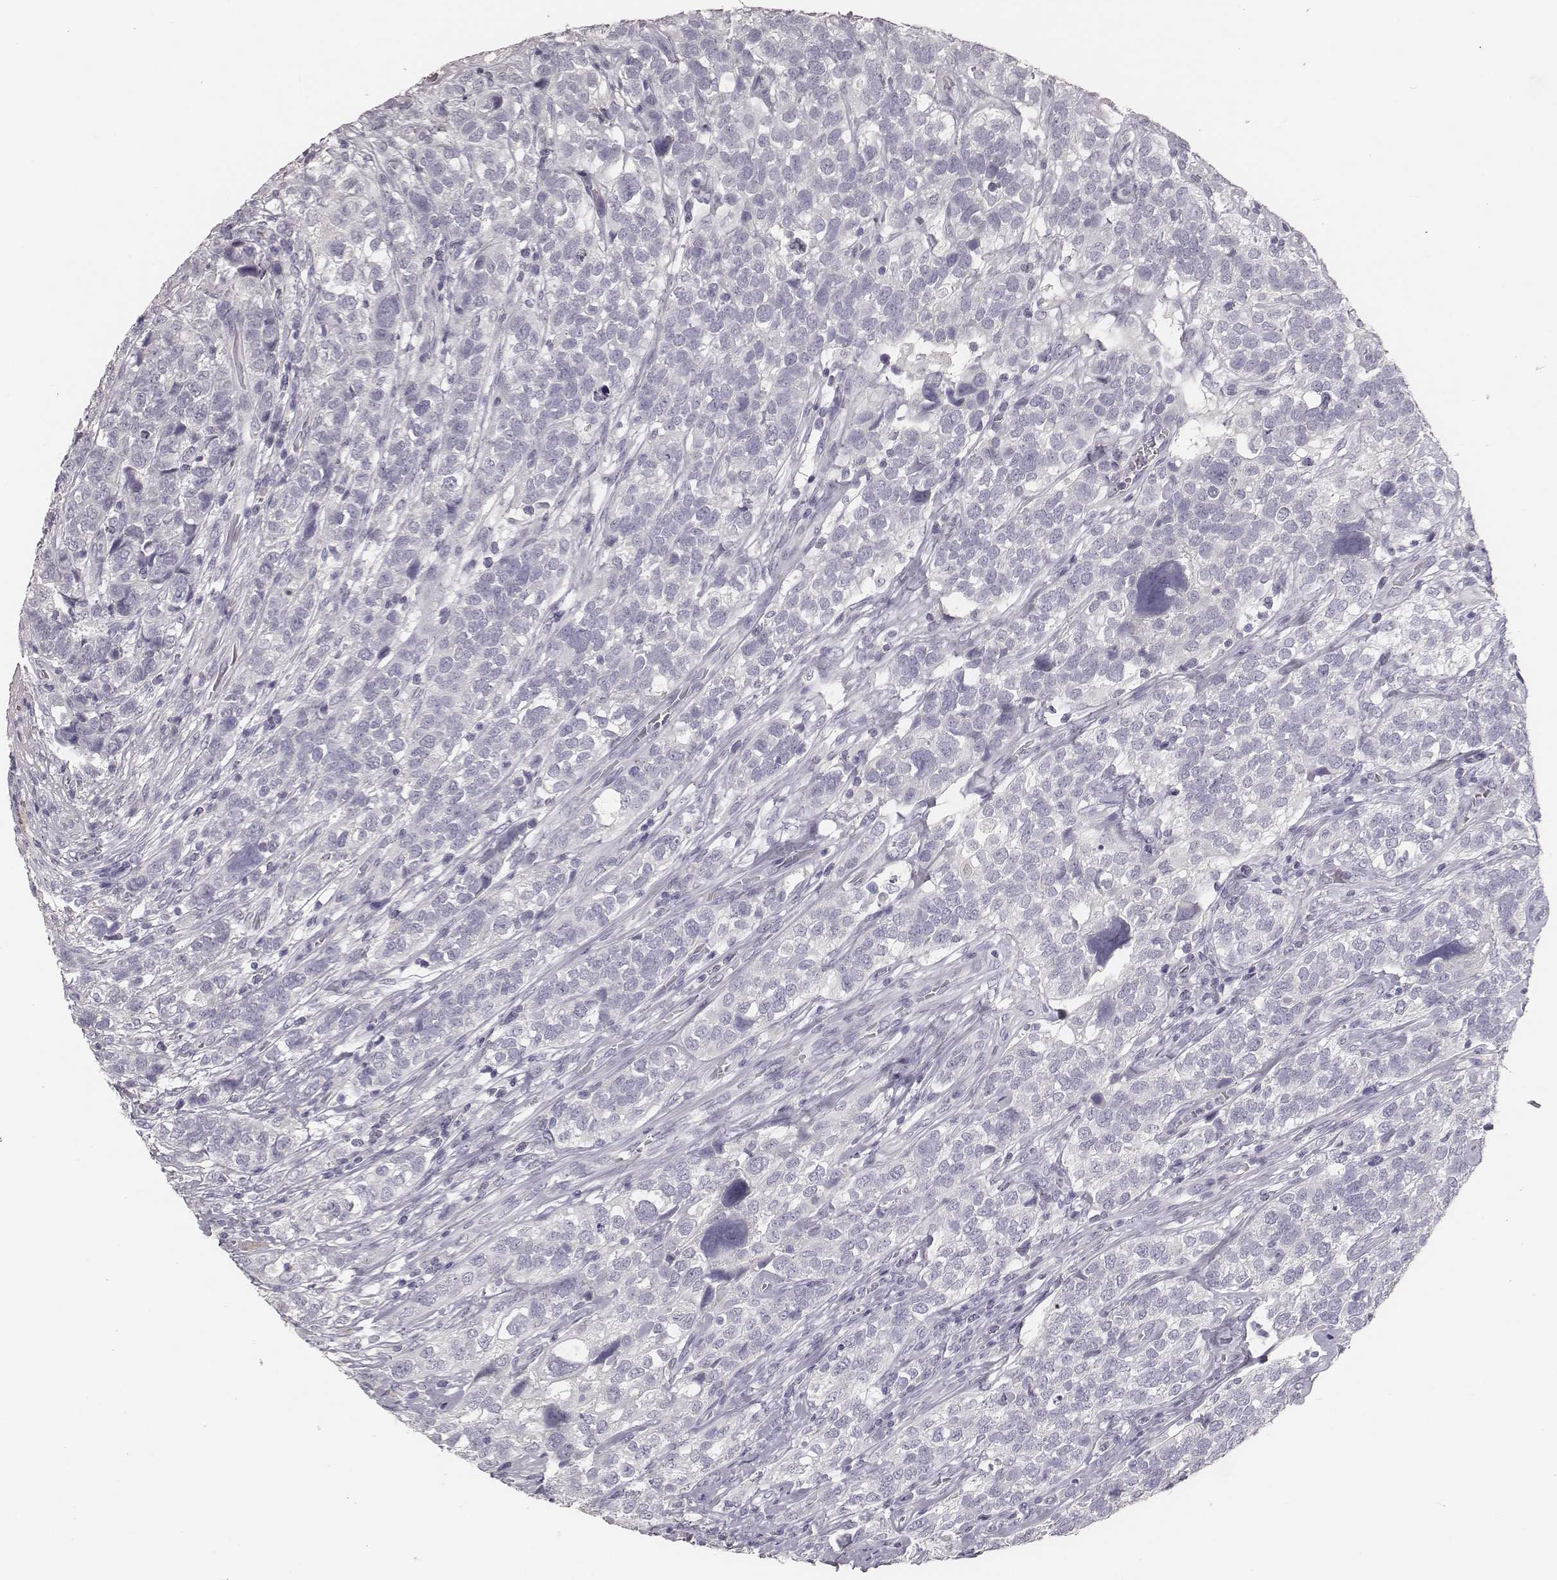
{"staining": {"intensity": "negative", "quantity": "none", "location": "none"}, "tissue": "urothelial cancer", "cell_type": "Tumor cells", "image_type": "cancer", "snomed": [{"axis": "morphology", "description": "Urothelial carcinoma, High grade"}, {"axis": "topography", "description": "Urinary bladder"}], "caption": "DAB immunohistochemical staining of high-grade urothelial carcinoma exhibits no significant staining in tumor cells.", "gene": "MYH6", "patient": {"sex": "female", "age": 58}}